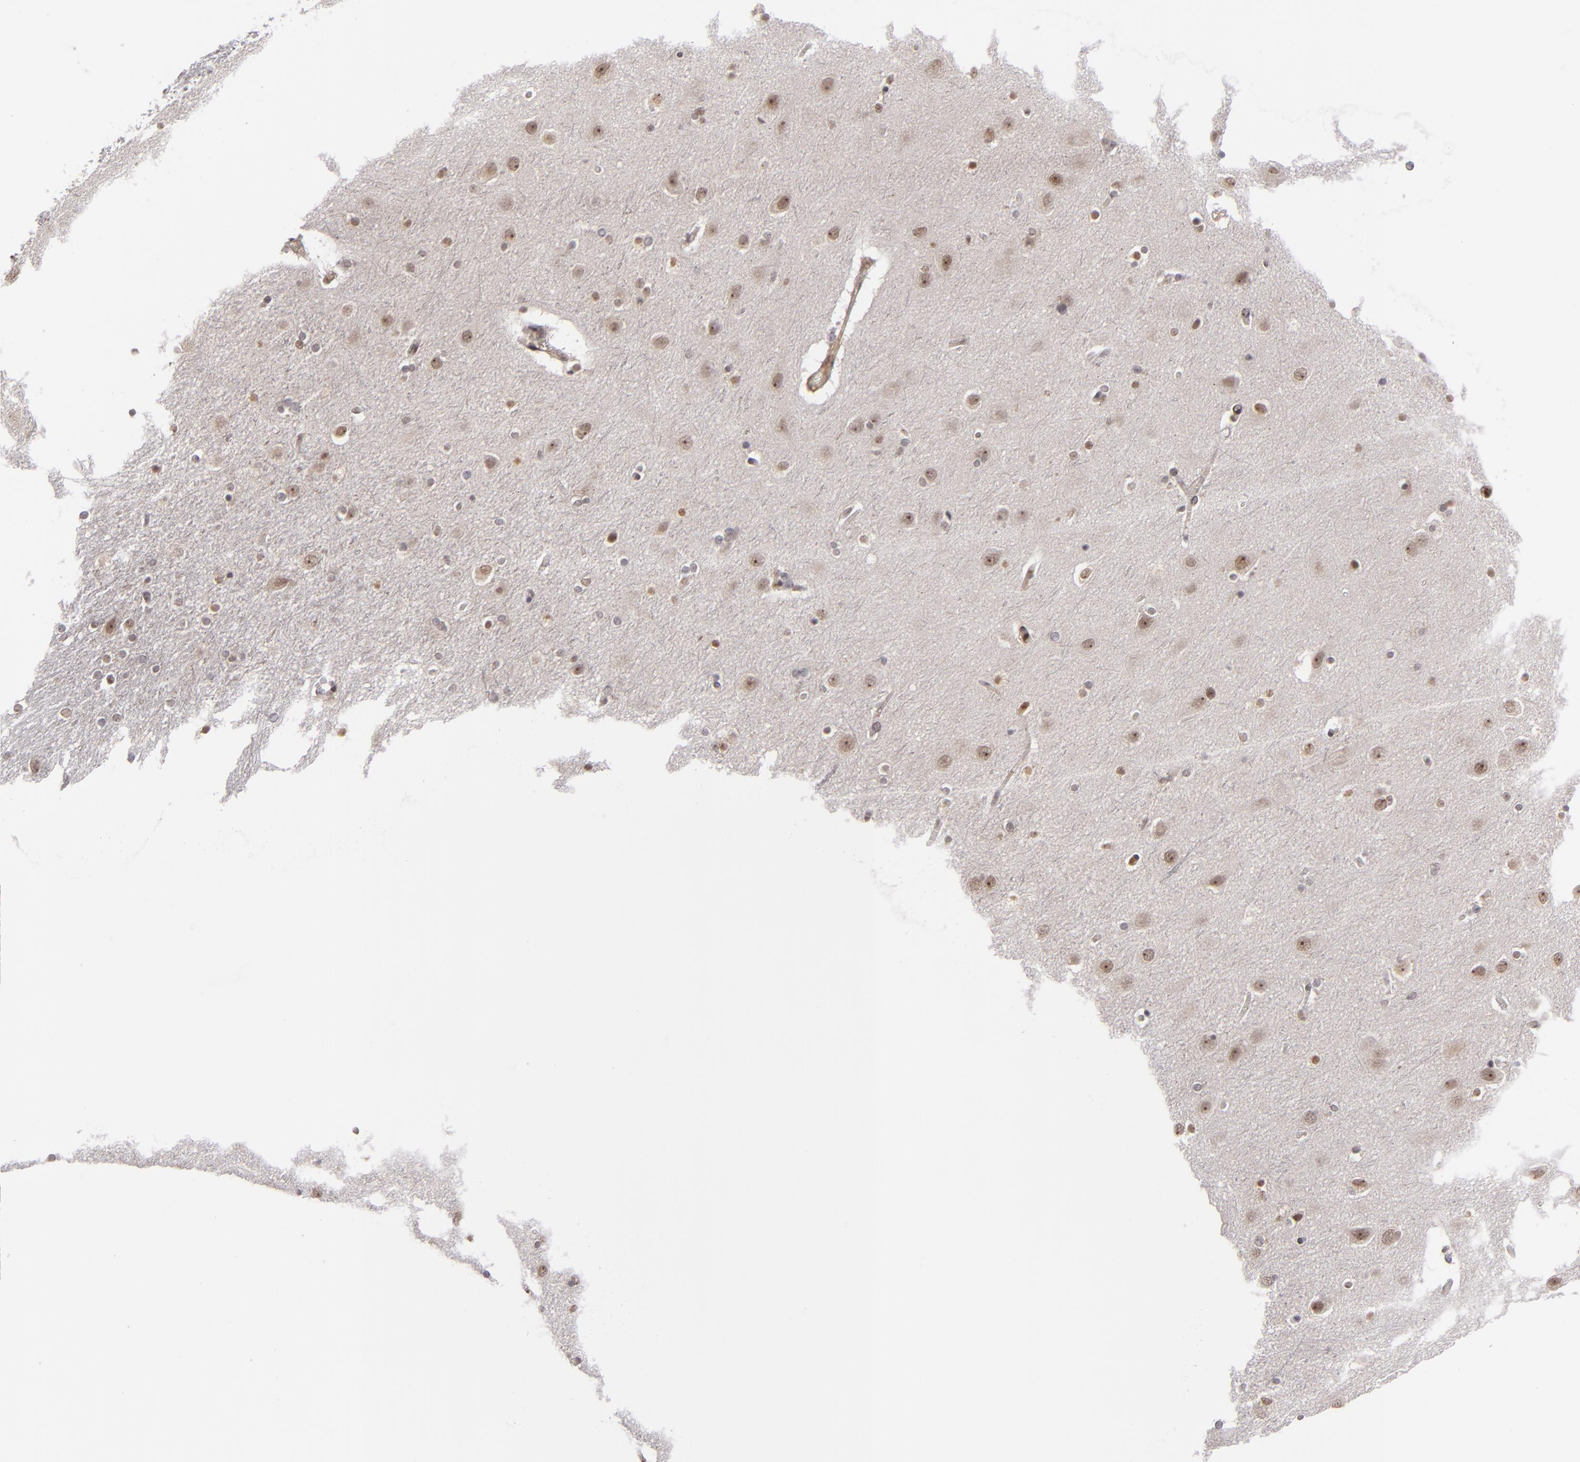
{"staining": {"intensity": "weak", "quantity": "<25%", "location": "nuclear"}, "tissue": "caudate", "cell_type": "Glial cells", "image_type": "normal", "snomed": [{"axis": "morphology", "description": "Normal tissue, NOS"}, {"axis": "topography", "description": "Lateral ventricle wall"}], "caption": "Protein analysis of unremarkable caudate exhibits no significant staining in glial cells.", "gene": "ZNF234", "patient": {"sex": "female", "age": 54}}